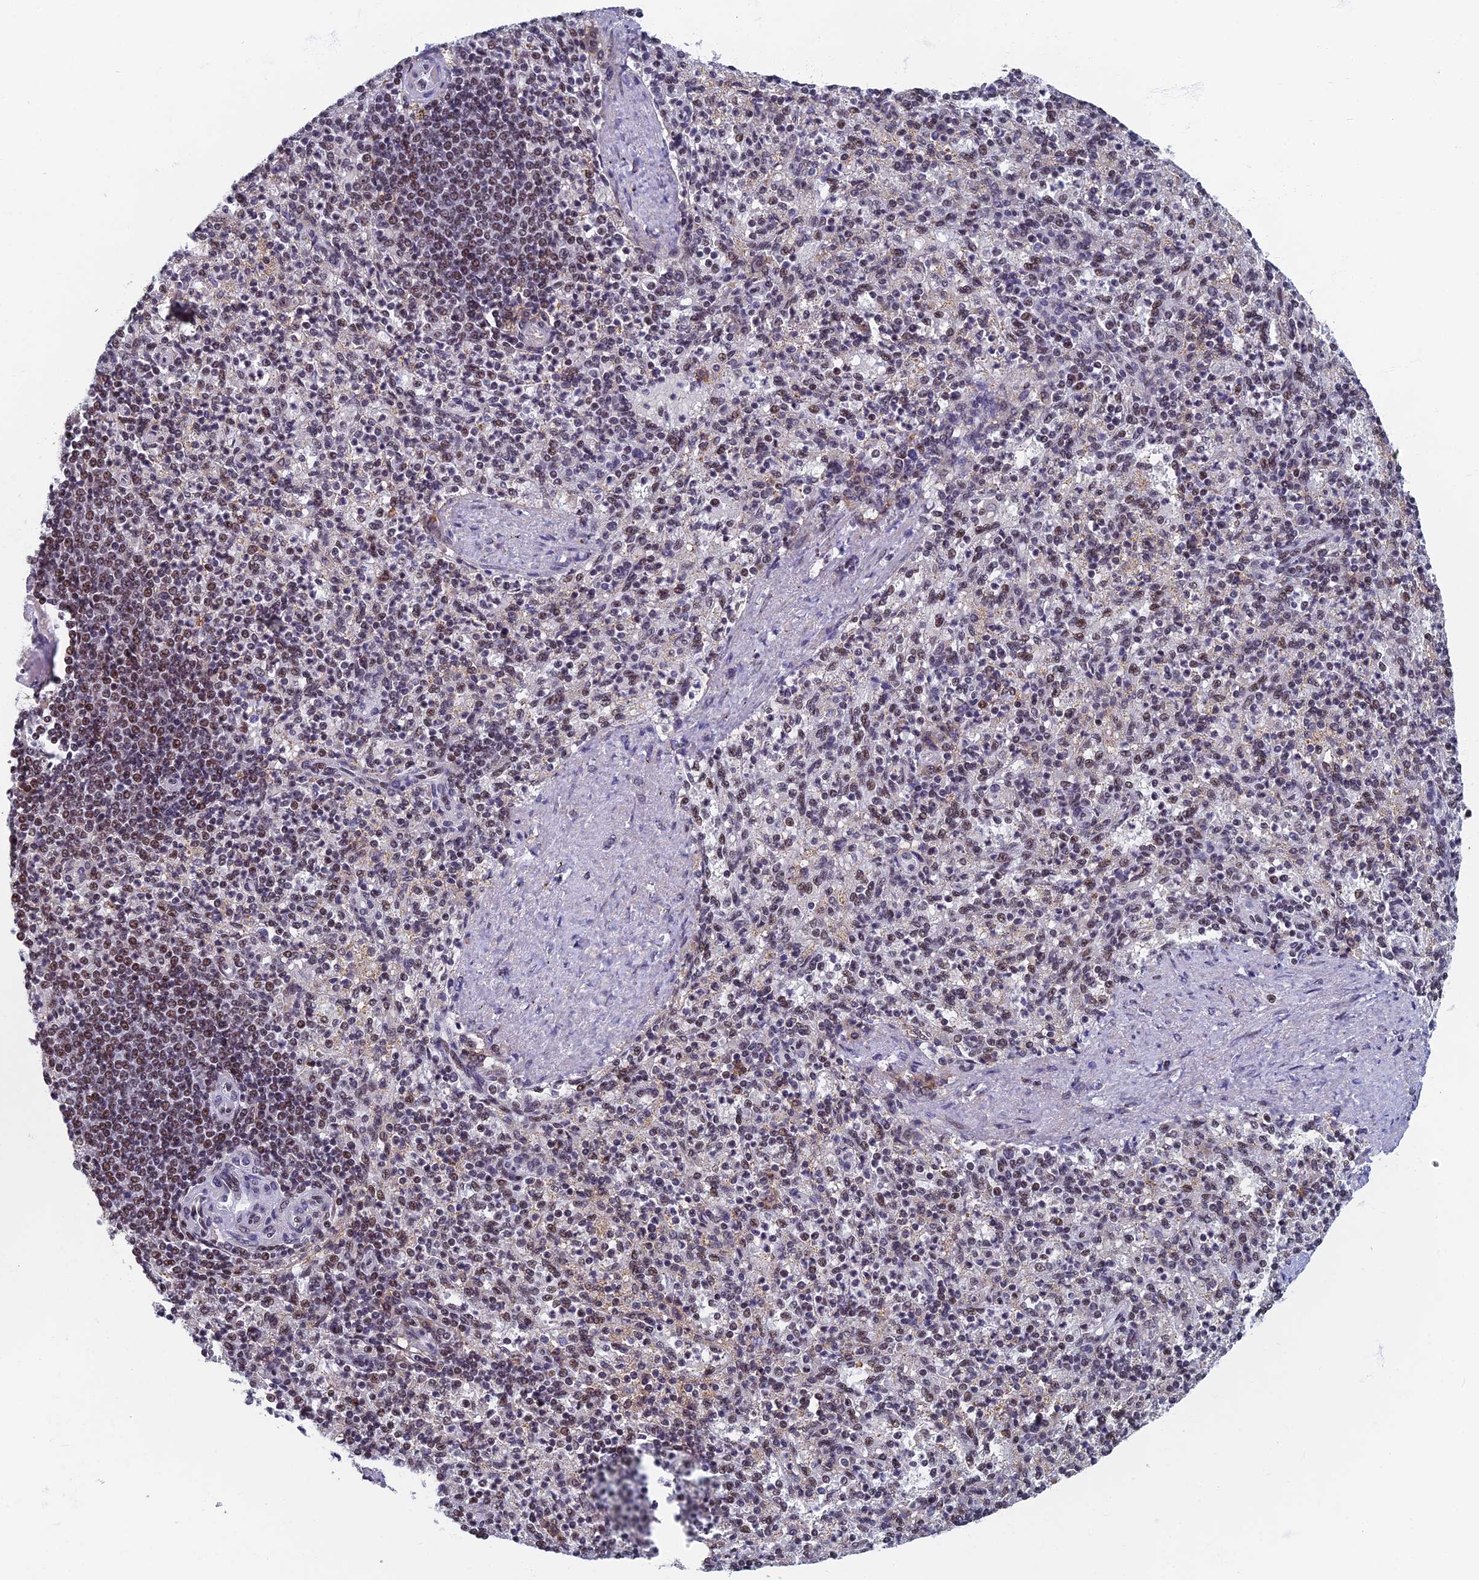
{"staining": {"intensity": "weak", "quantity": "25%-75%", "location": "nuclear"}, "tissue": "spleen", "cell_type": "Cells in red pulp", "image_type": "normal", "snomed": [{"axis": "morphology", "description": "Normal tissue, NOS"}, {"axis": "topography", "description": "Spleen"}], "caption": "Cells in red pulp show weak nuclear expression in approximately 25%-75% of cells in unremarkable spleen. (brown staining indicates protein expression, while blue staining denotes nuclei).", "gene": "TAF13", "patient": {"sex": "female", "age": 74}}